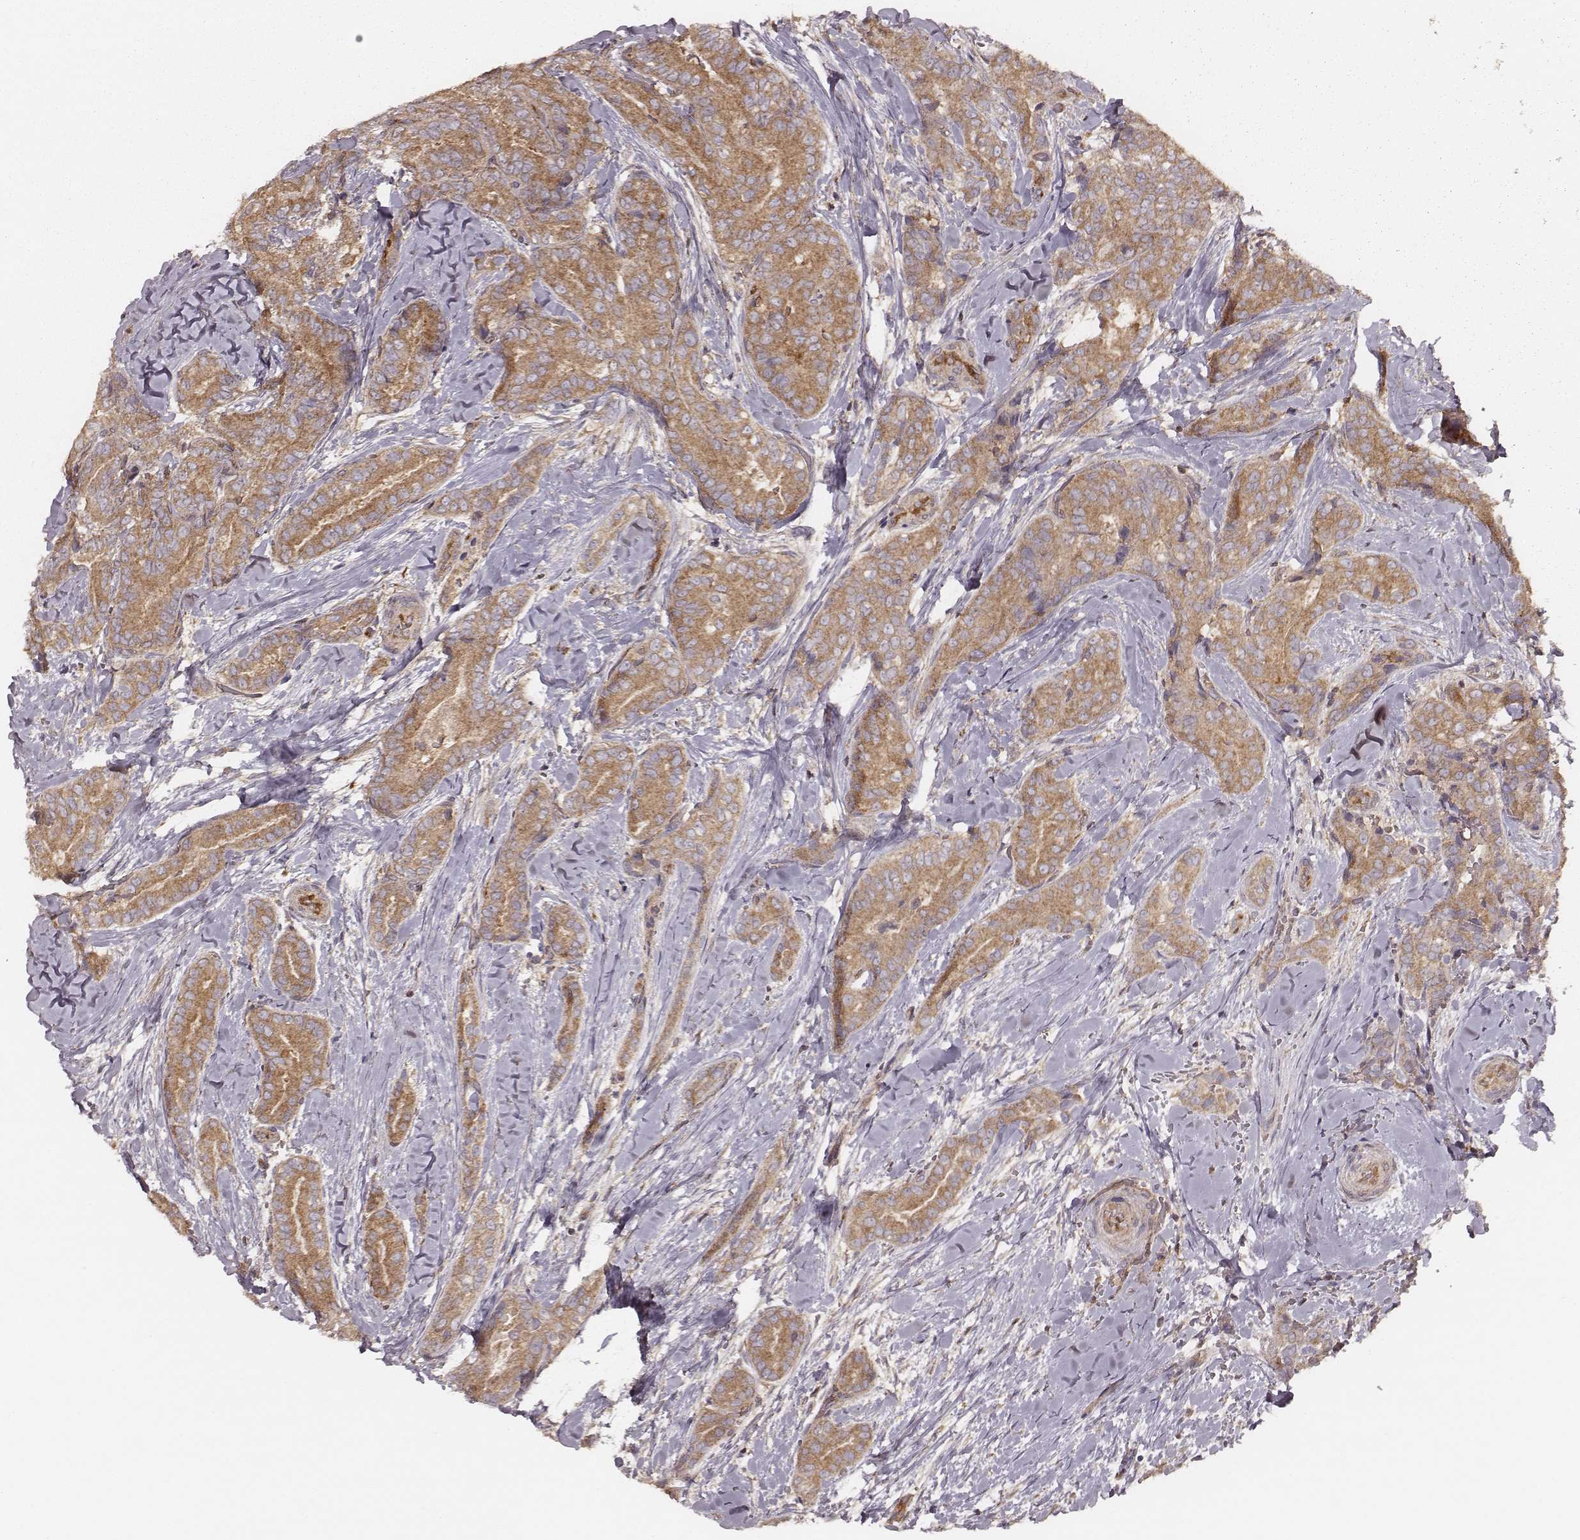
{"staining": {"intensity": "moderate", "quantity": ">75%", "location": "cytoplasmic/membranous"}, "tissue": "thyroid cancer", "cell_type": "Tumor cells", "image_type": "cancer", "snomed": [{"axis": "morphology", "description": "Papillary adenocarcinoma, NOS"}, {"axis": "topography", "description": "Thyroid gland"}], "caption": "A medium amount of moderate cytoplasmic/membranous expression is seen in approximately >75% of tumor cells in thyroid papillary adenocarcinoma tissue. (brown staining indicates protein expression, while blue staining denotes nuclei).", "gene": "CARS1", "patient": {"sex": "male", "age": 61}}